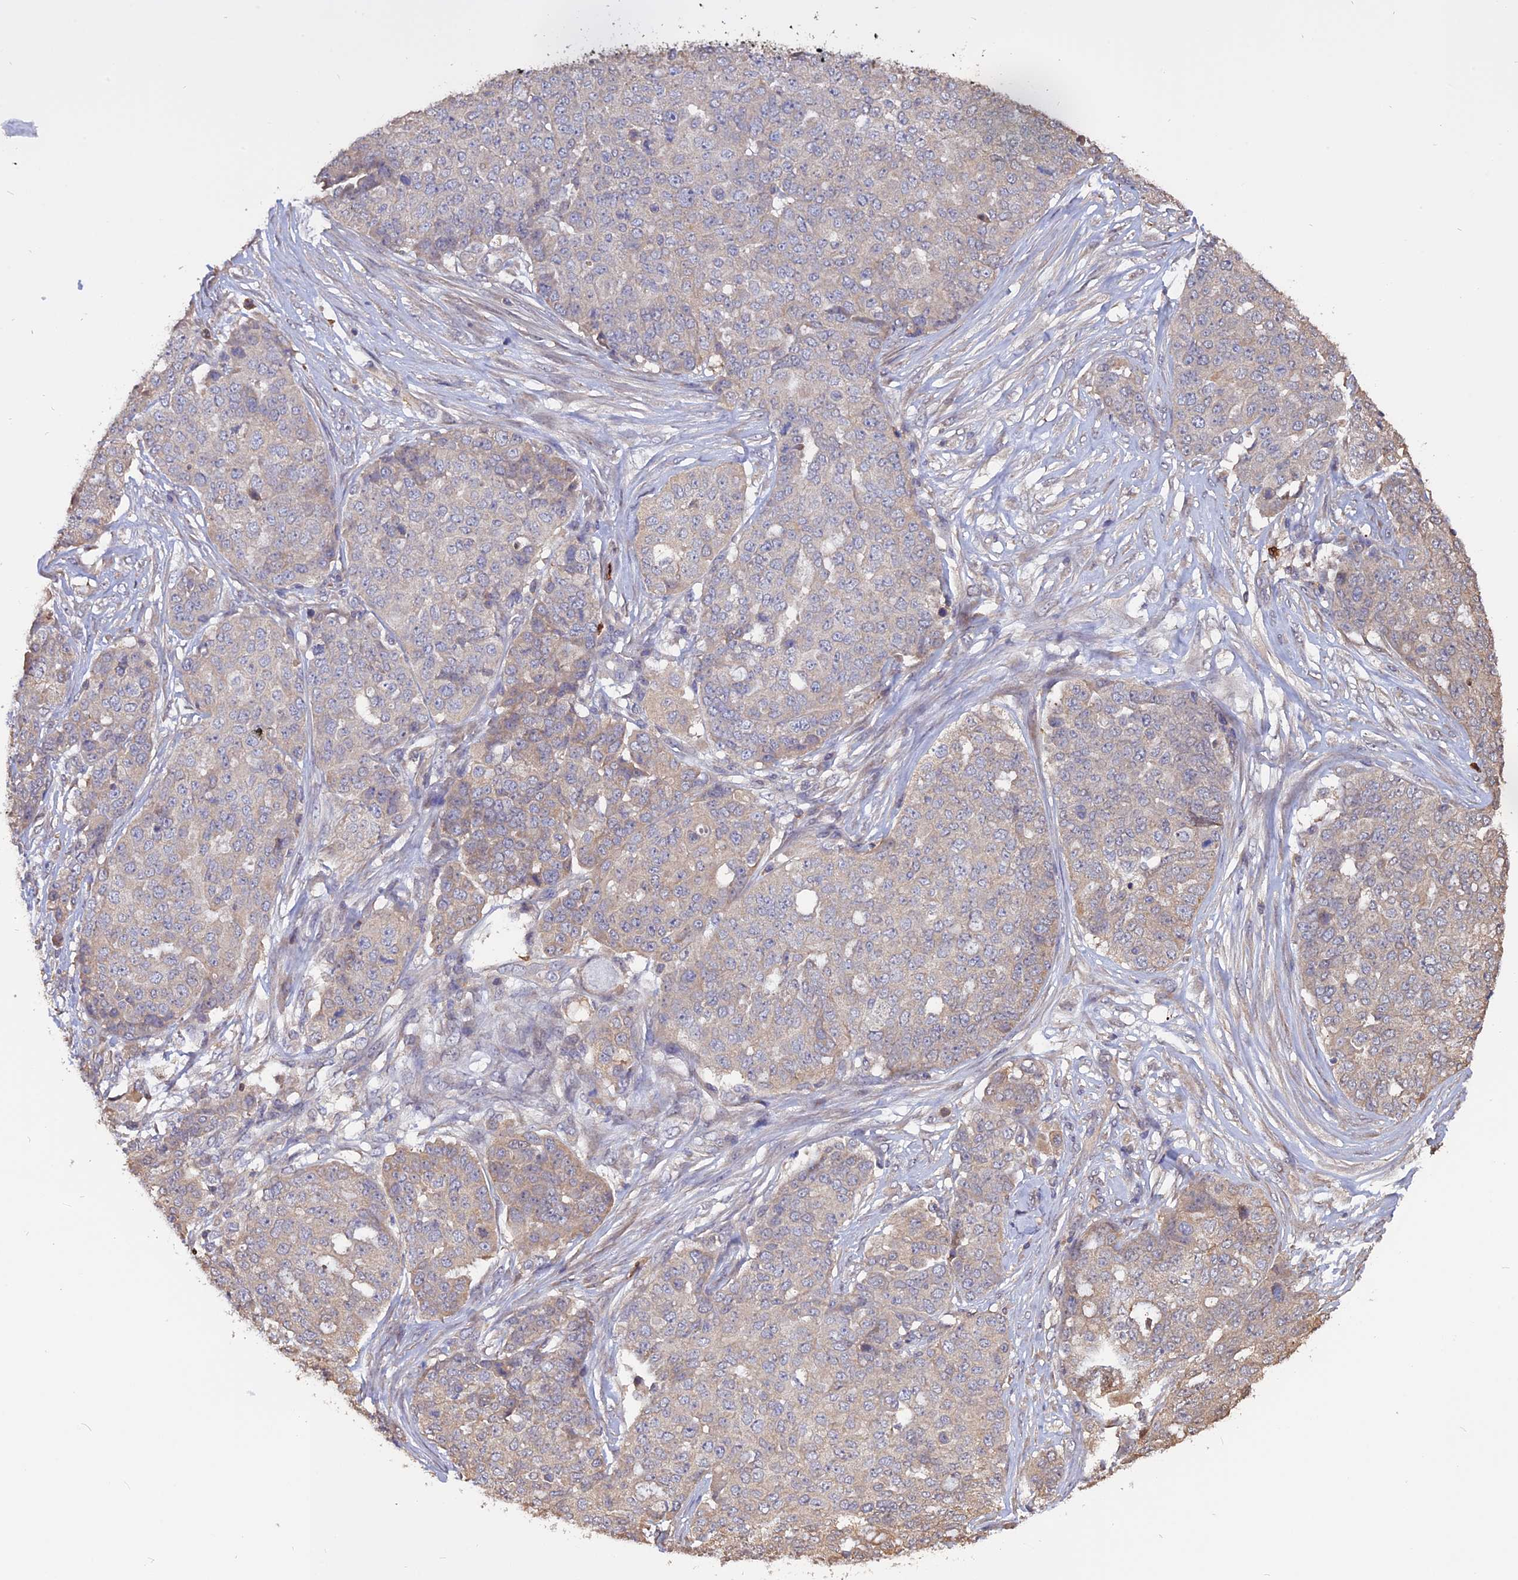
{"staining": {"intensity": "negative", "quantity": "none", "location": "none"}, "tissue": "ovarian cancer", "cell_type": "Tumor cells", "image_type": "cancer", "snomed": [{"axis": "morphology", "description": "Cystadenocarcinoma, serous, NOS"}, {"axis": "topography", "description": "Soft tissue"}, {"axis": "topography", "description": "Ovary"}], "caption": "Tumor cells are negative for brown protein staining in ovarian cancer.", "gene": "CARMIL2", "patient": {"sex": "female", "age": 57}}